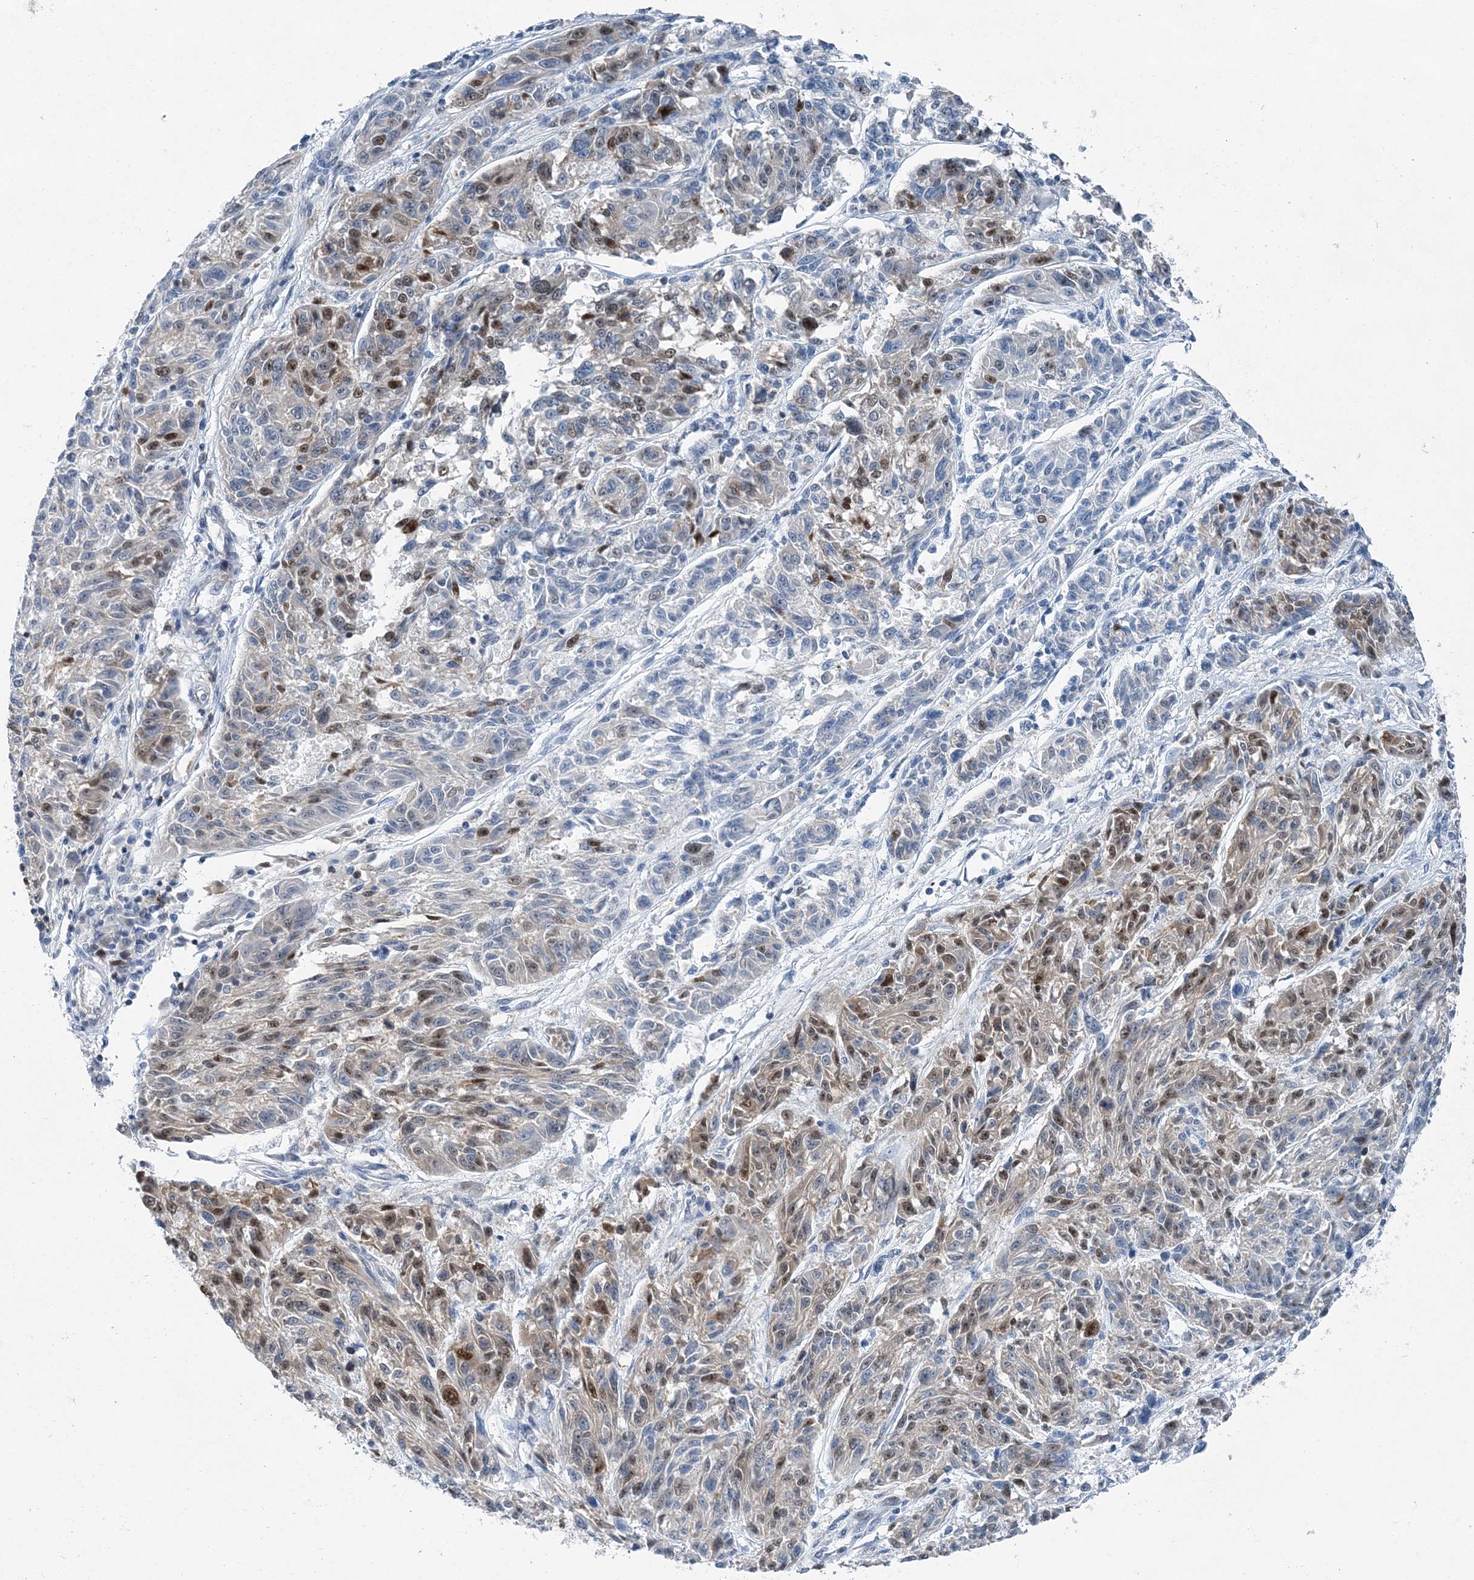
{"staining": {"intensity": "moderate", "quantity": "<25%", "location": "nuclear"}, "tissue": "melanoma", "cell_type": "Tumor cells", "image_type": "cancer", "snomed": [{"axis": "morphology", "description": "Malignant melanoma, NOS"}, {"axis": "topography", "description": "Skin"}], "caption": "Immunohistochemistry (IHC) photomicrograph of neoplastic tissue: human malignant melanoma stained using immunohistochemistry demonstrates low levels of moderate protein expression localized specifically in the nuclear of tumor cells, appearing as a nuclear brown color.", "gene": "HAT1", "patient": {"sex": "male", "age": 53}}